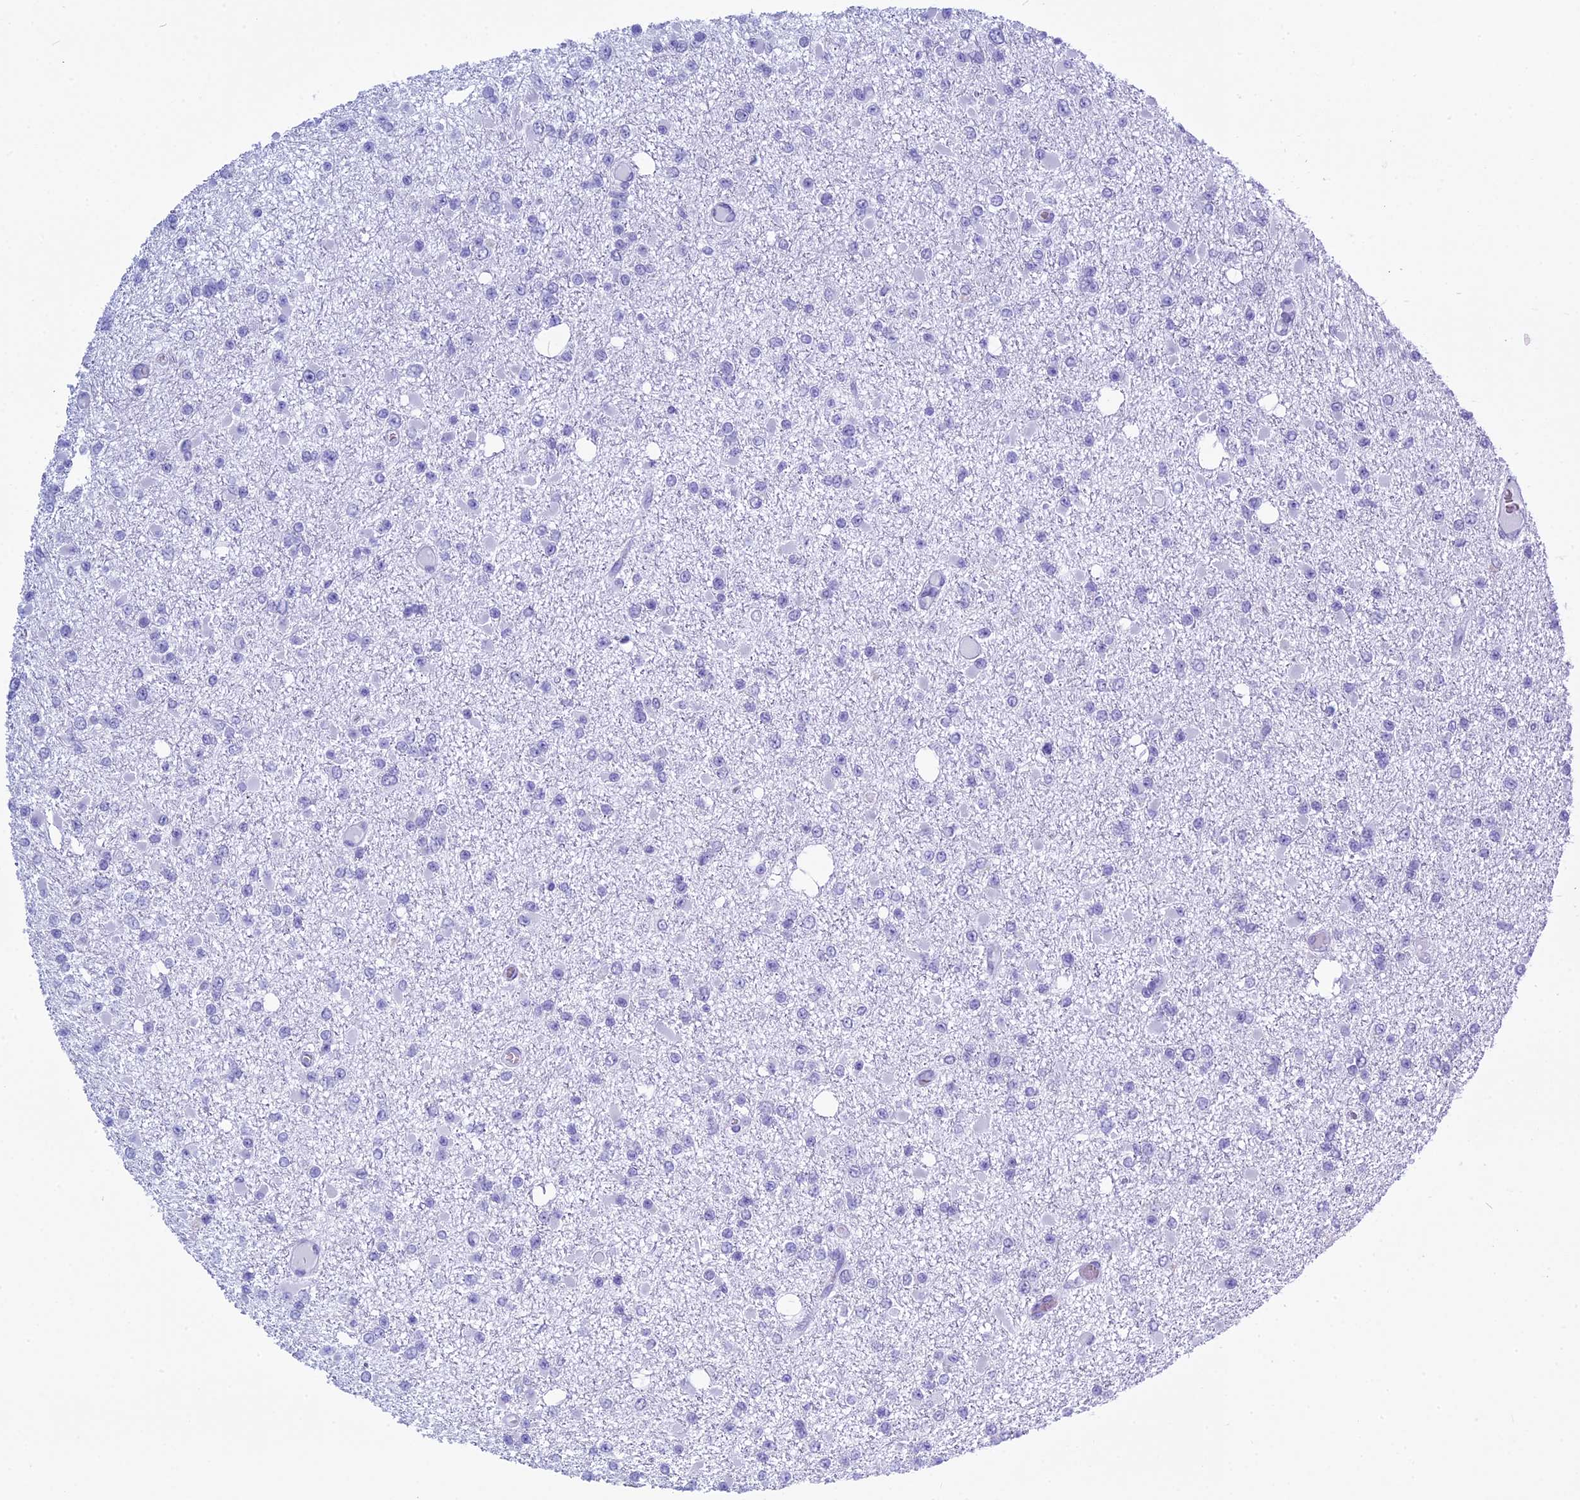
{"staining": {"intensity": "negative", "quantity": "none", "location": "none"}, "tissue": "glioma", "cell_type": "Tumor cells", "image_type": "cancer", "snomed": [{"axis": "morphology", "description": "Glioma, malignant, Low grade"}, {"axis": "topography", "description": "Brain"}], "caption": "Tumor cells show no significant protein positivity in glioma. (DAB (3,3'-diaminobenzidine) immunohistochemistry with hematoxylin counter stain).", "gene": "KCTD21", "patient": {"sex": "female", "age": 22}}